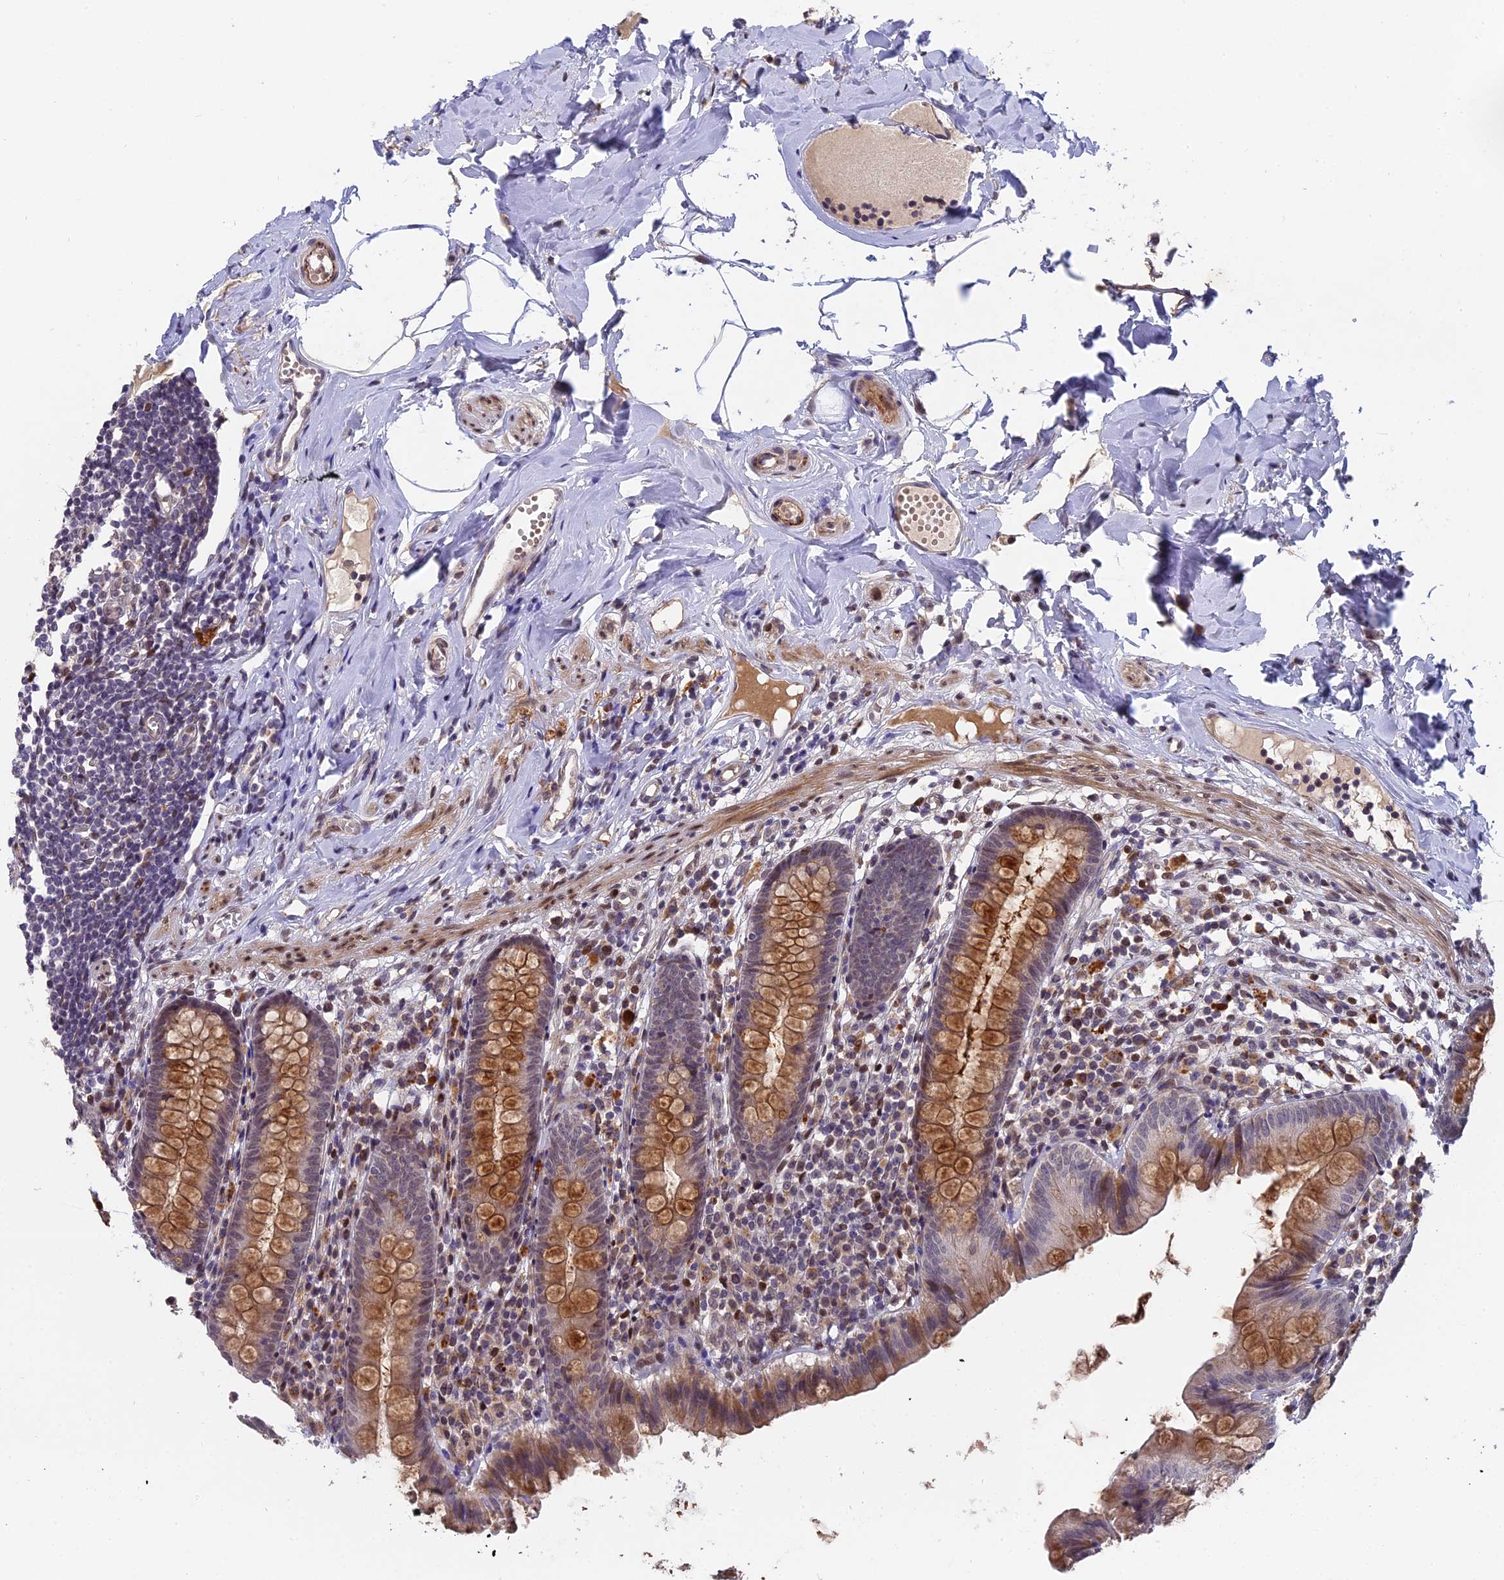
{"staining": {"intensity": "moderate", "quantity": ">75%", "location": "cytoplasmic/membranous"}, "tissue": "appendix", "cell_type": "Glandular cells", "image_type": "normal", "snomed": [{"axis": "morphology", "description": "Normal tissue, NOS"}, {"axis": "topography", "description": "Appendix"}], "caption": "The histopathology image demonstrates staining of normal appendix, revealing moderate cytoplasmic/membranous protein expression (brown color) within glandular cells.", "gene": "PYGO1", "patient": {"sex": "male", "age": 52}}